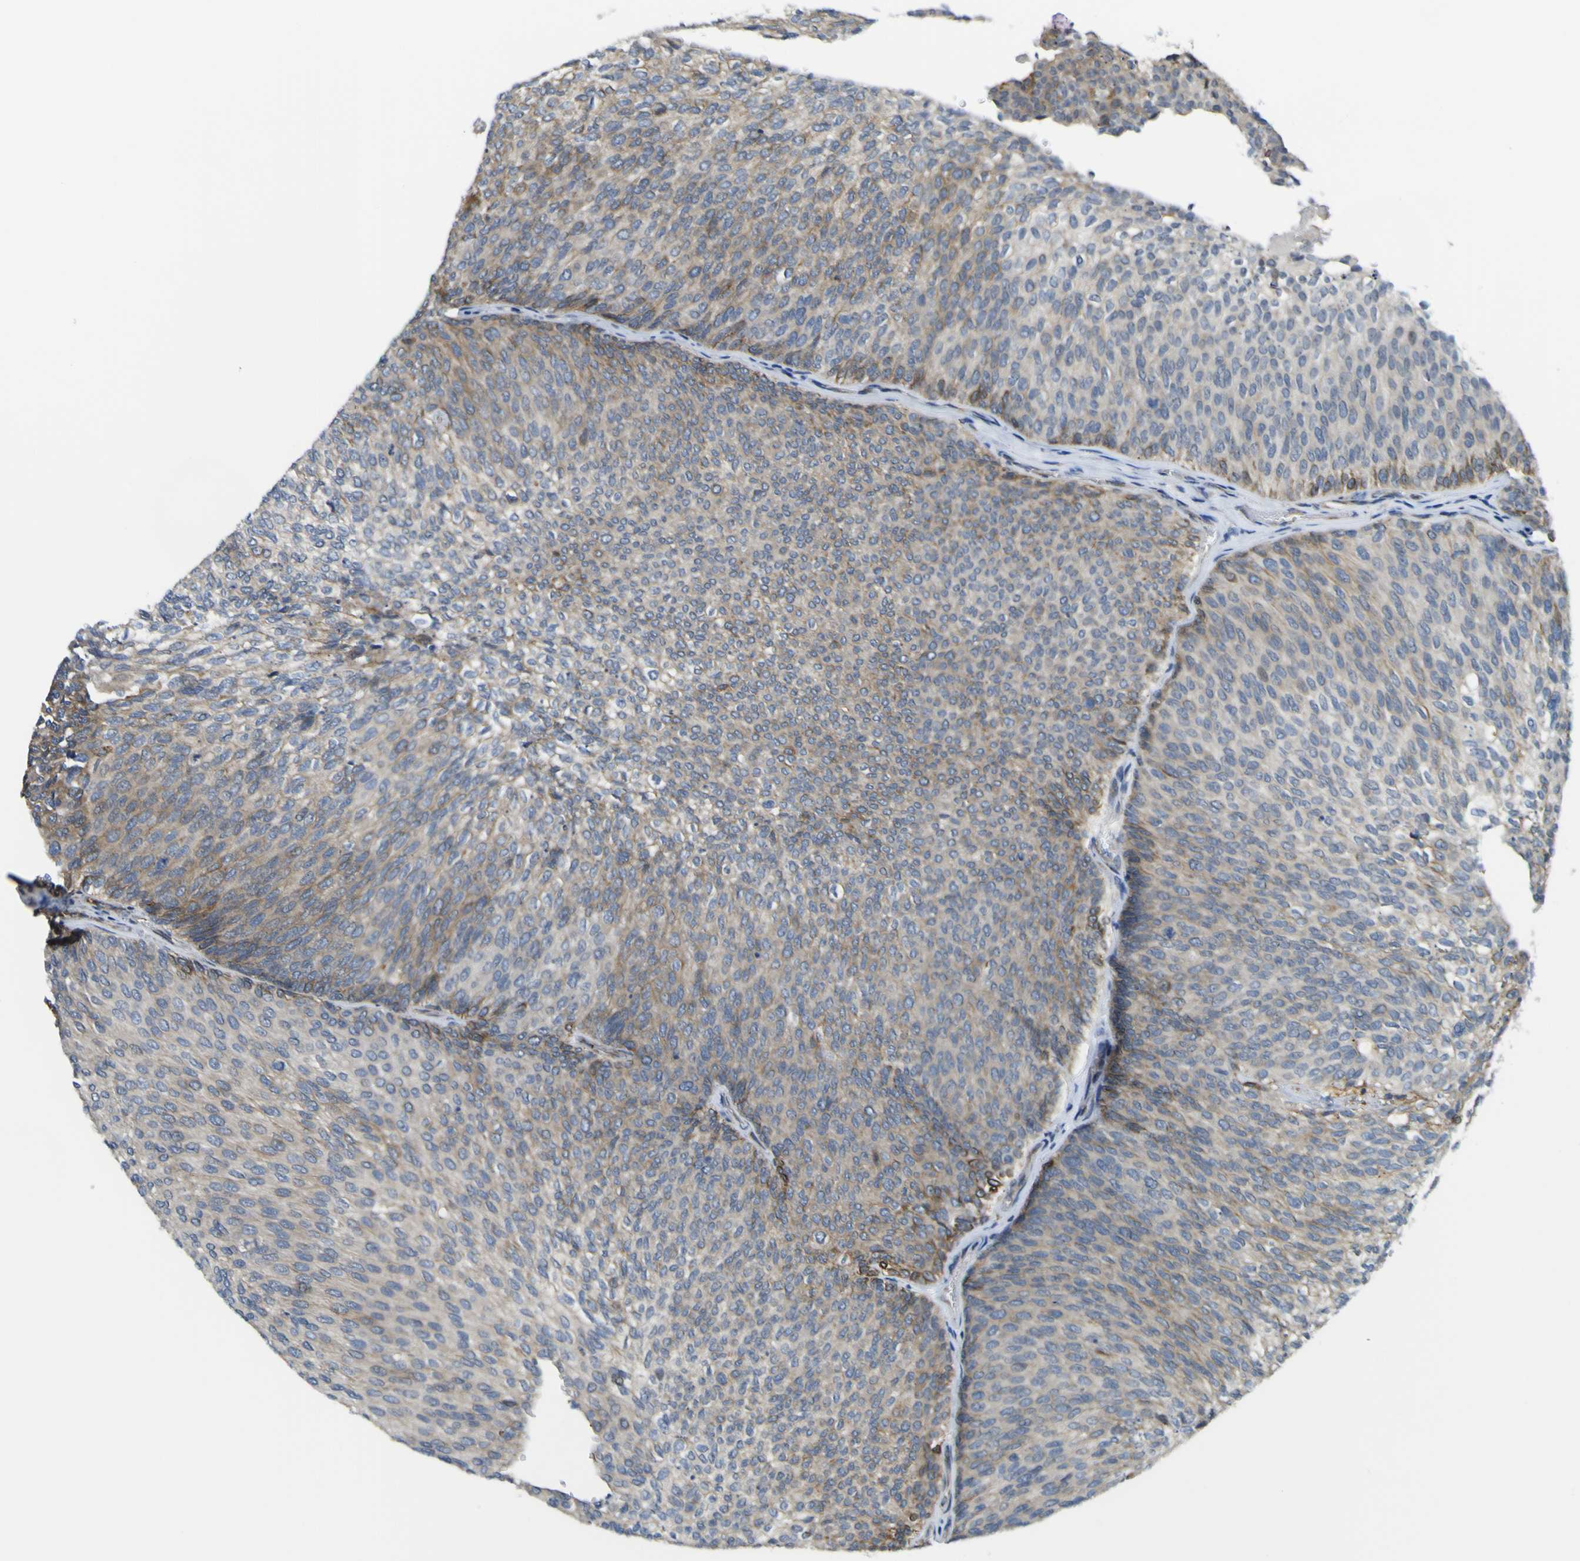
{"staining": {"intensity": "moderate", "quantity": "25%-75%", "location": "cytoplasmic/membranous"}, "tissue": "urothelial cancer", "cell_type": "Tumor cells", "image_type": "cancer", "snomed": [{"axis": "morphology", "description": "Urothelial carcinoma, Low grade"}, {"axis": "topography", "description": "Urinary bladder"}], "caption": "Immunohistochemistry micrograph of neoplastic tissue: human low-grade urothelial carcinoma stained using immunohistochemistry (IHC) displays medium levels of moderate protein expression localized specifically in the cytoplasmic/membranous of tumor cells, appearing as a cytoplasmic/membranous brown color.", "gene": "KDM7A", "patient": {"sex": "female", "age": 79}}